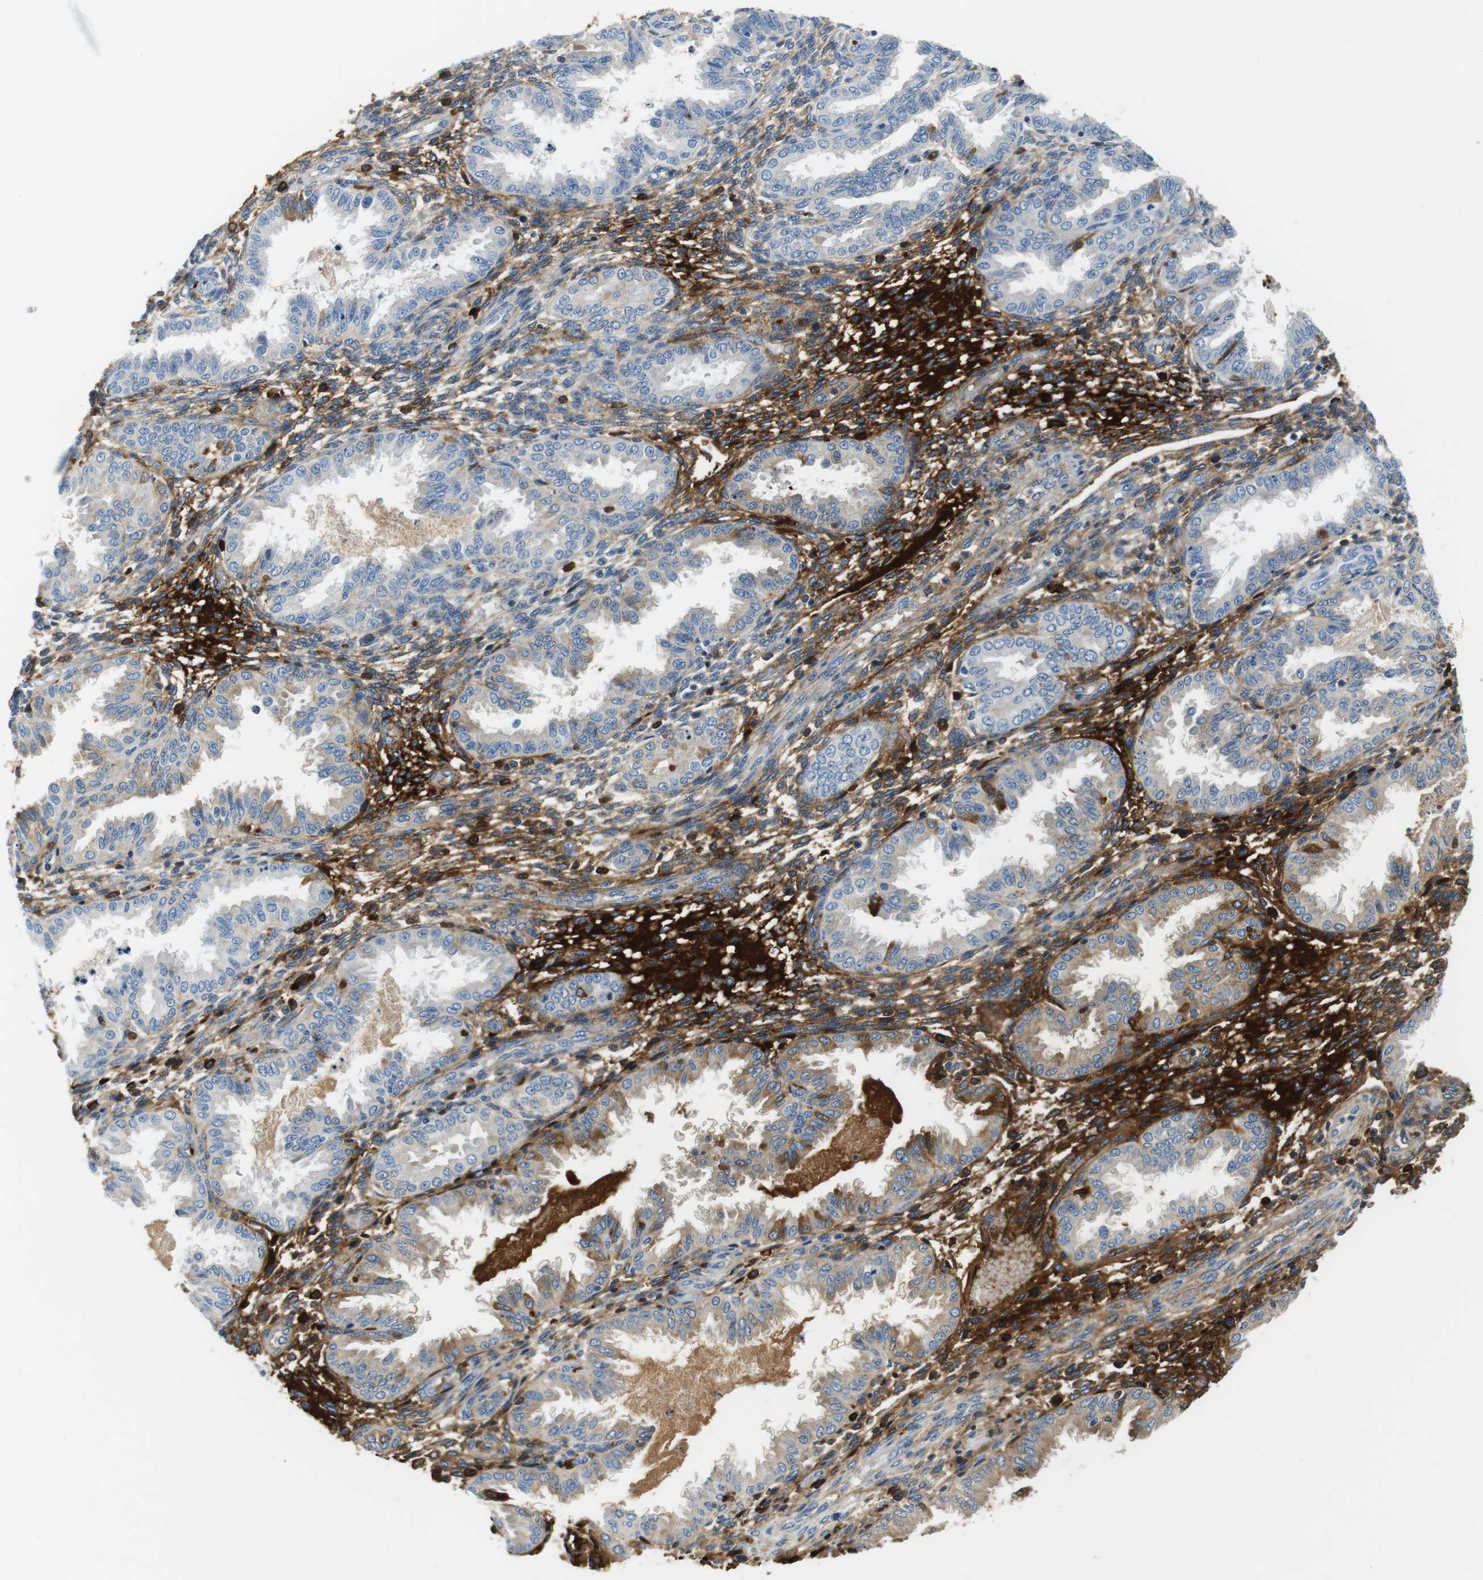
{"staining": {"intensity": "moderate", "quantity": "25%-75%", "location": "cytoplasmic/membranous"}, "tissue": "endometrium", "cell_type": "Cells in endometrial stroma", "image_type": "normal", "snomed": [{"axis": "morphology", "description": "Normal tissue, NOS"}, {"axis": "topography", "description": "Endometrium"}], "caption": "Human endometrium stained with a brown dye reveals moderate cytoplasmic/membranous positive expression in about 25%-75% of cells in endometrial stroma.", "gene": "IGHD", "patient": {"sex": "female", "age": 33}}